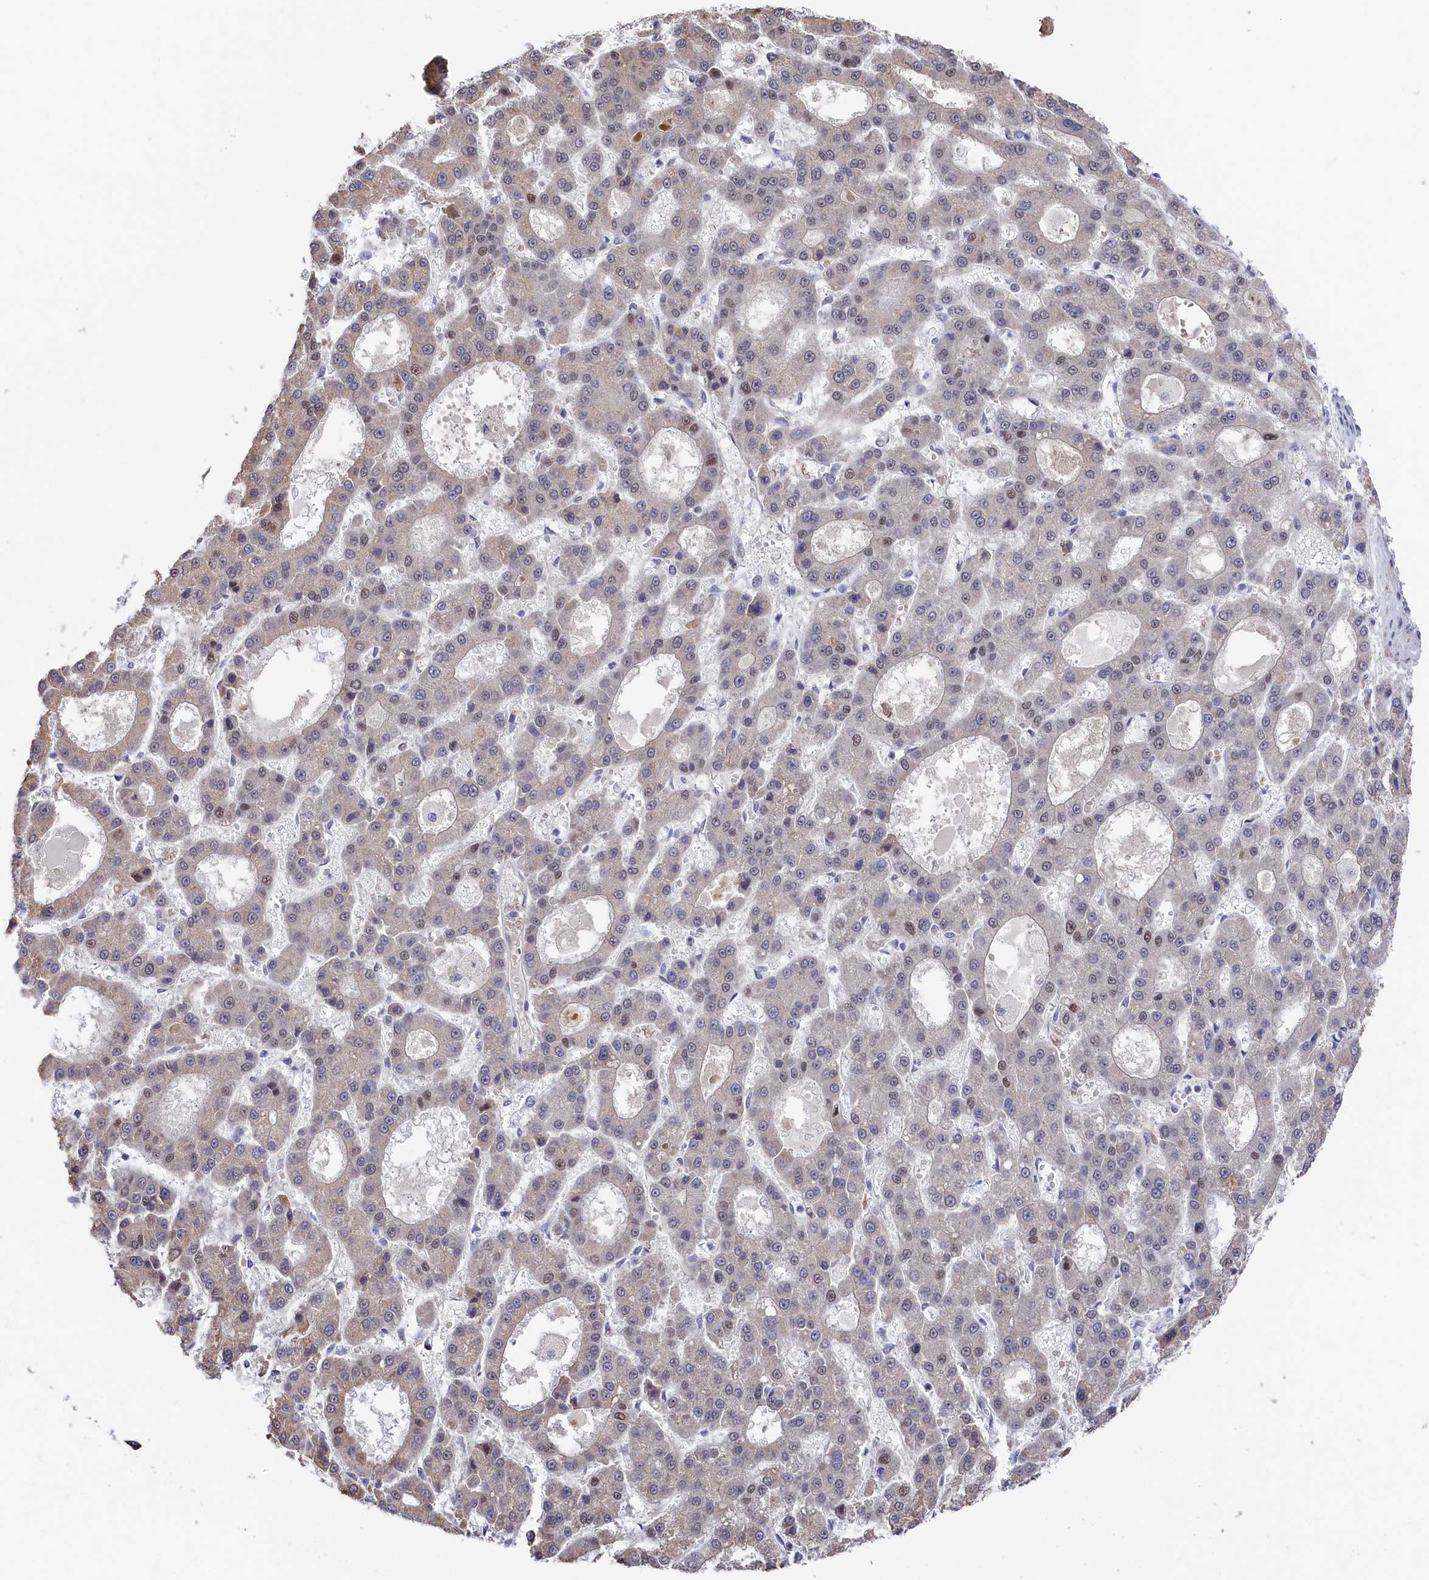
{"staining": {"intensity": "weak", "quantity": "<25%", "location": "nuclear"}, "tissue": "liver cancer", "cell_type": "Tumor cells", "image_type": "cancer", "snomed": [{"axis": "morphology", "description": "Carcinoma, Hepatocellular, NOS"}, {"axis": "topography", "description": "Liver"}], "caption": "A high-resolution micrograph shows IHC staining of hepatocellular carcinoma (liver), which shows no significant expression in tumor cells.", "gene": "TIGD4", "patient": {"sex": "male", "age": 70}}